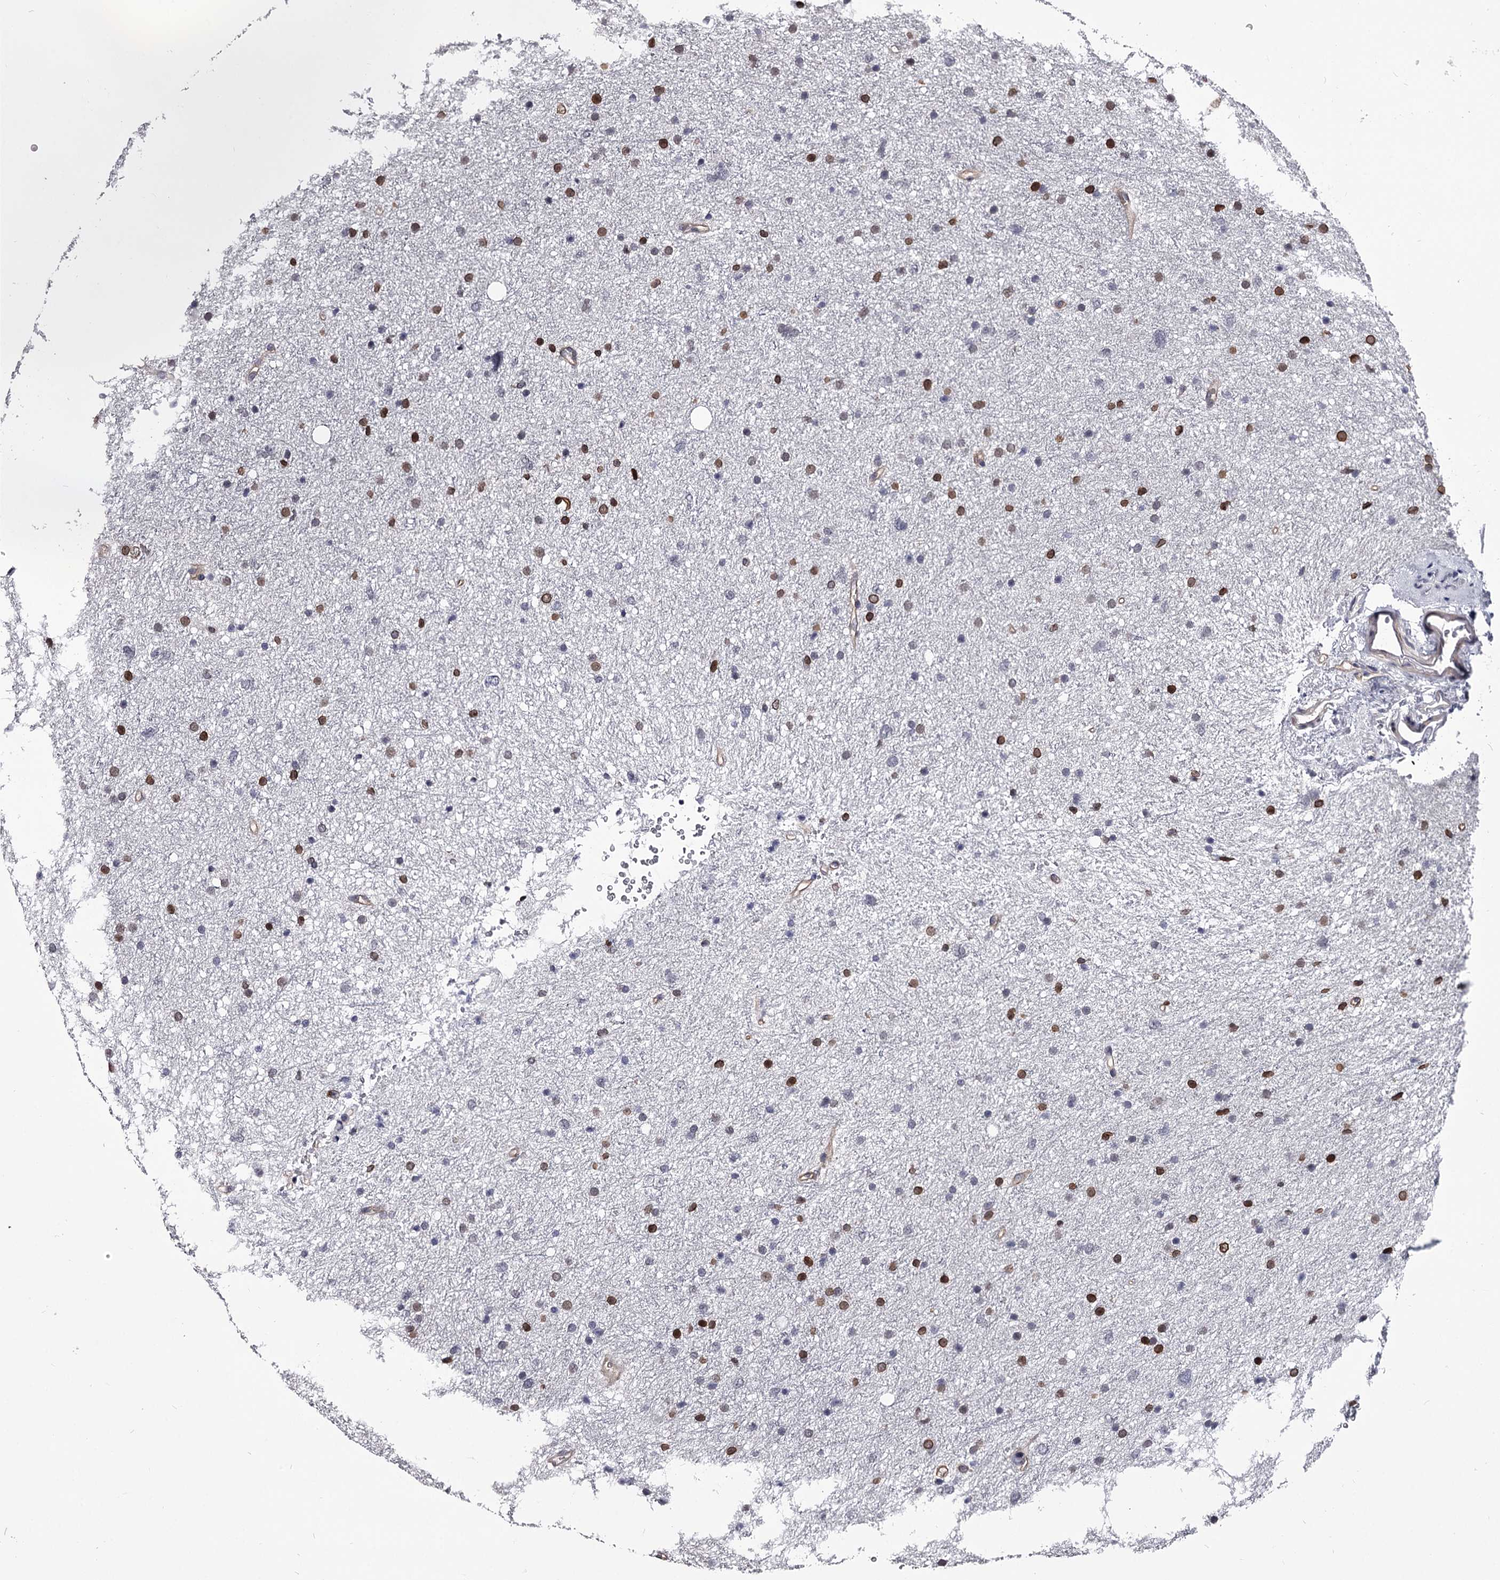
{"staining": {"intensity": "moderate", "quantity": "25%-75%", "location": "nuclear"}, "tissue": "glioma", "cell_type": "Tumor cells", "image_type": "cancer", "snomed": [{"axis": "morphology", "description": "Glioma, malignant, Low grade"}, {"axis": "topography", "description": "Cerebral cortex"}], "caption": "Moderate nuclear expression is seen in approximately 25%-75% of tumor cells in malignant glioma (low-grade).", "gene": "OVOL2", "patient": {"sex": "female", "age": 39}}